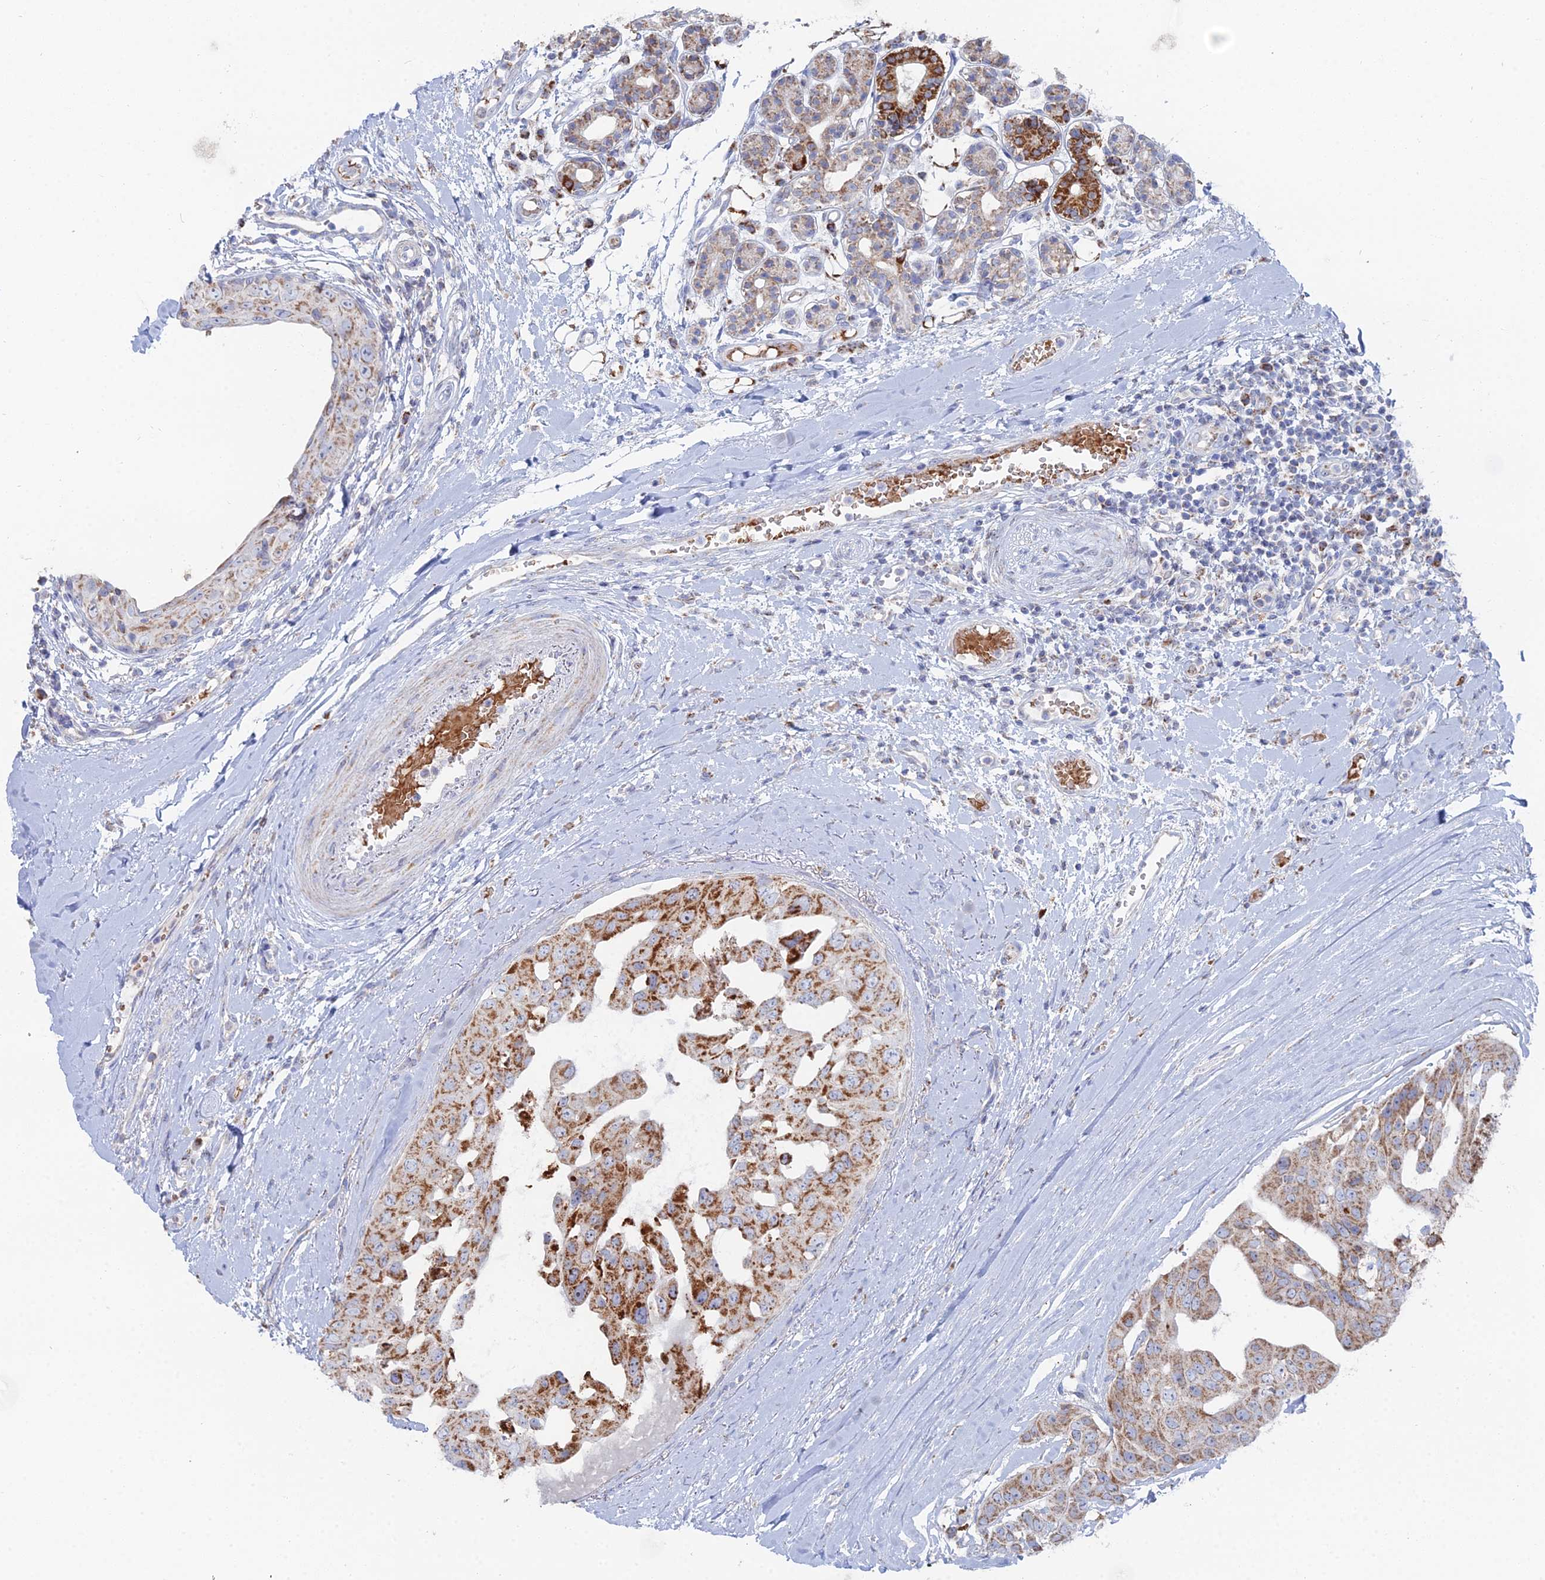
{"staining": {"intensity": "strong", "quantity": ">75%", "location": "cytoplasmic/membranous"}, "tissue": "head and neck cancer", "cell_type": "Tumor cells", "image_type": "cancer", "snomed": [{"axis": "morphology", "description": "Adenocarcinoma, NOS"}, {"axis": "morphology", "description": "Adenocarcinoma, metastatic, NOS"}, {"axis": "topography", "description": "Head-Neck"}], "caption": "A brown stain highlights strong cytoplasmic/membranous positivity of a protein in human adenocarcinoma (head and neck) tumor cells.", "gene": "MPC1", "patient": {"sex": "male", "age": 75}}